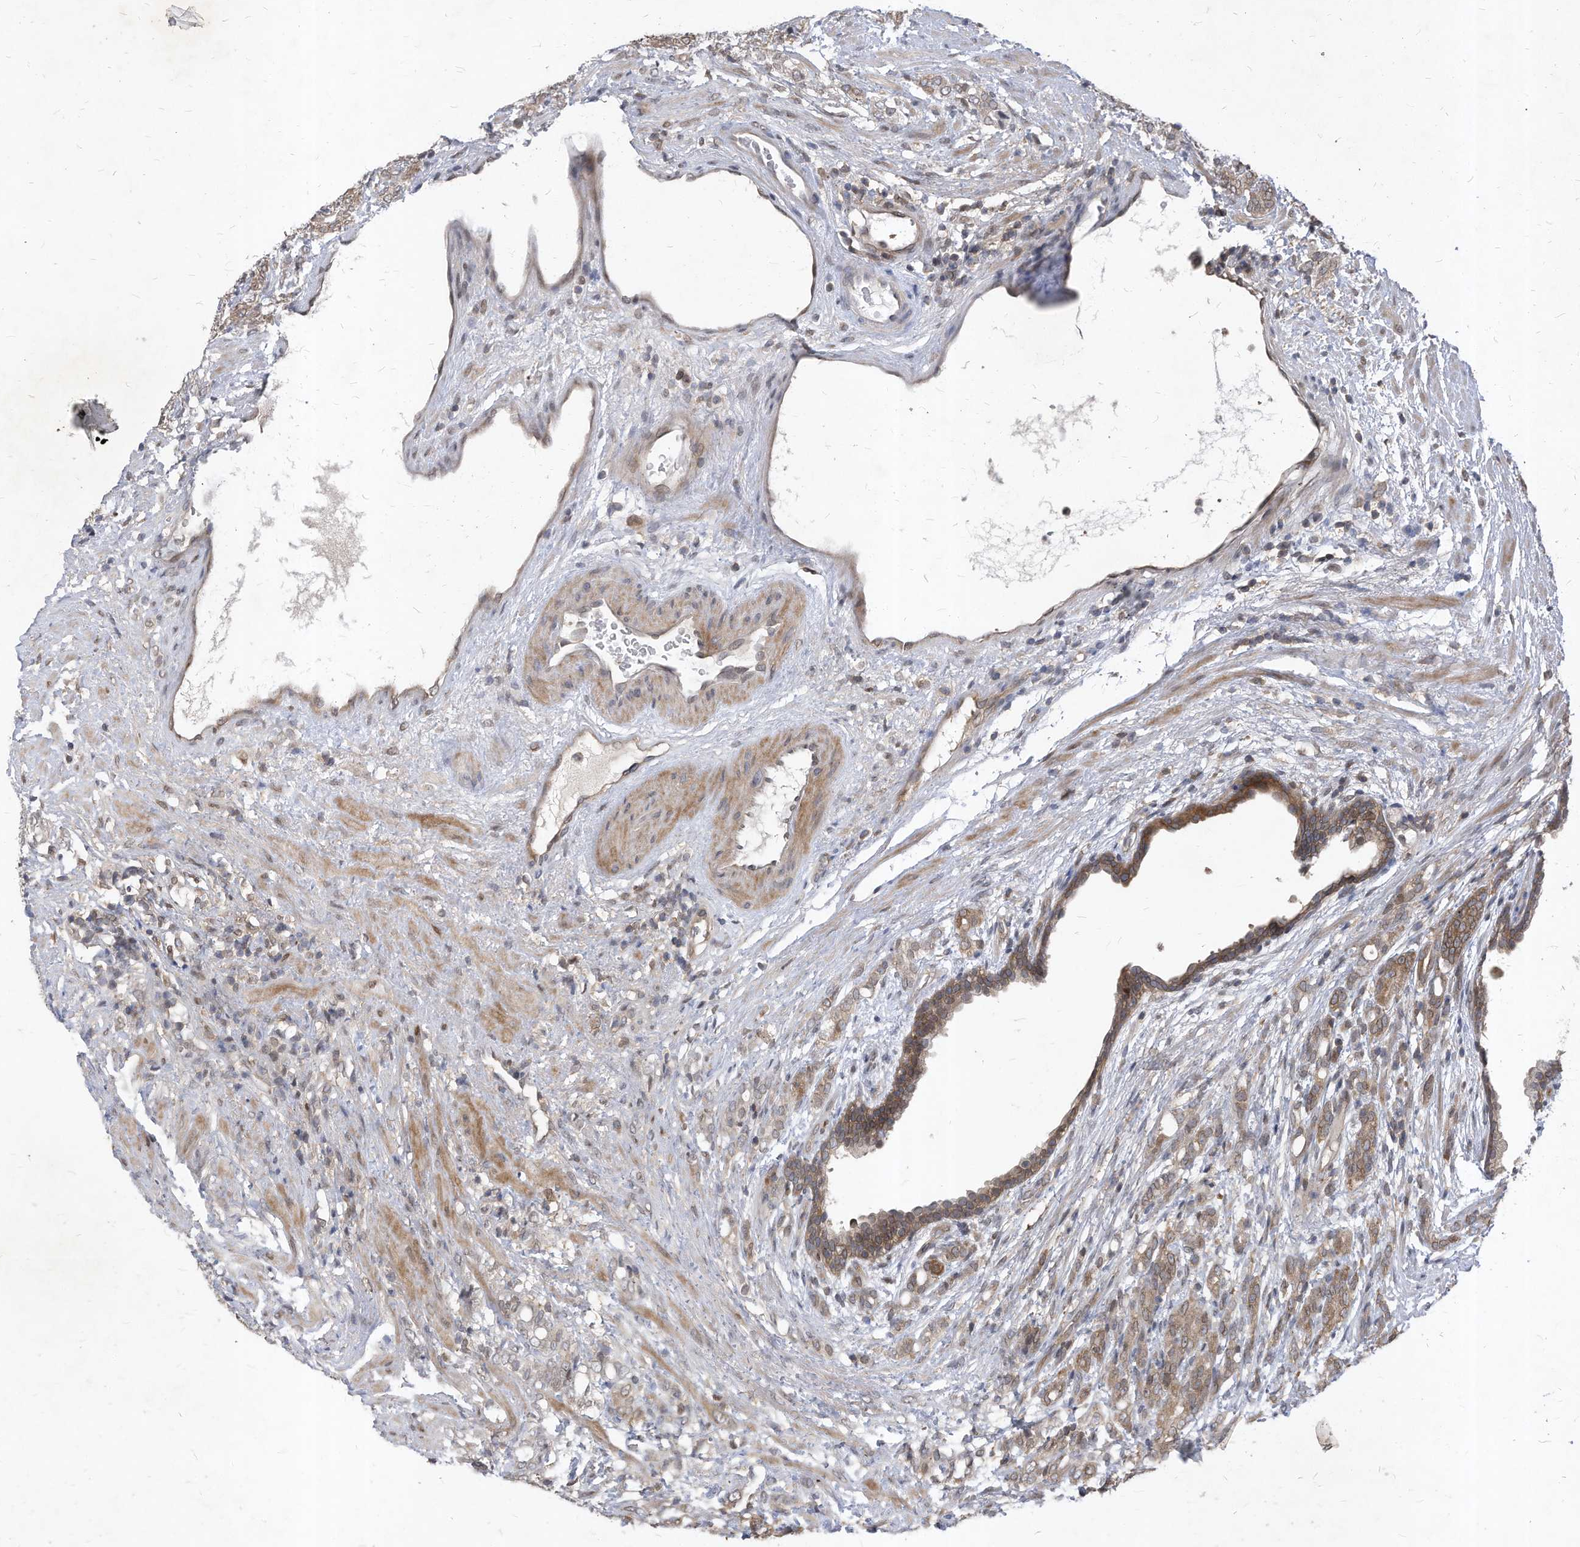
{"staining": {"intensity": "moderate", "quantity": ">75%", "location": "cytoplasmic/membranous,nuclear"}, "tissue": "prostate cancer", "cell_type": "Tumor cells", "image_type": "cancer", "snomed": [{"axis": "morphology", "description": "Adenocarcinoma, High grade"}, {"axis": "topography", "description": "Prostate"}], "caption": "Prostate cancer (high-grade adenocarcinoma) stained with DAB (3,3'-diaminobenzidine) immunohistochemistry reveals medium levels of moderate cytoplasmic/membranous and nuclear expression in approximately >75% of tumor cells.", "gene": "KPNB1", "patient": {"sex": "male", "age": 57}}